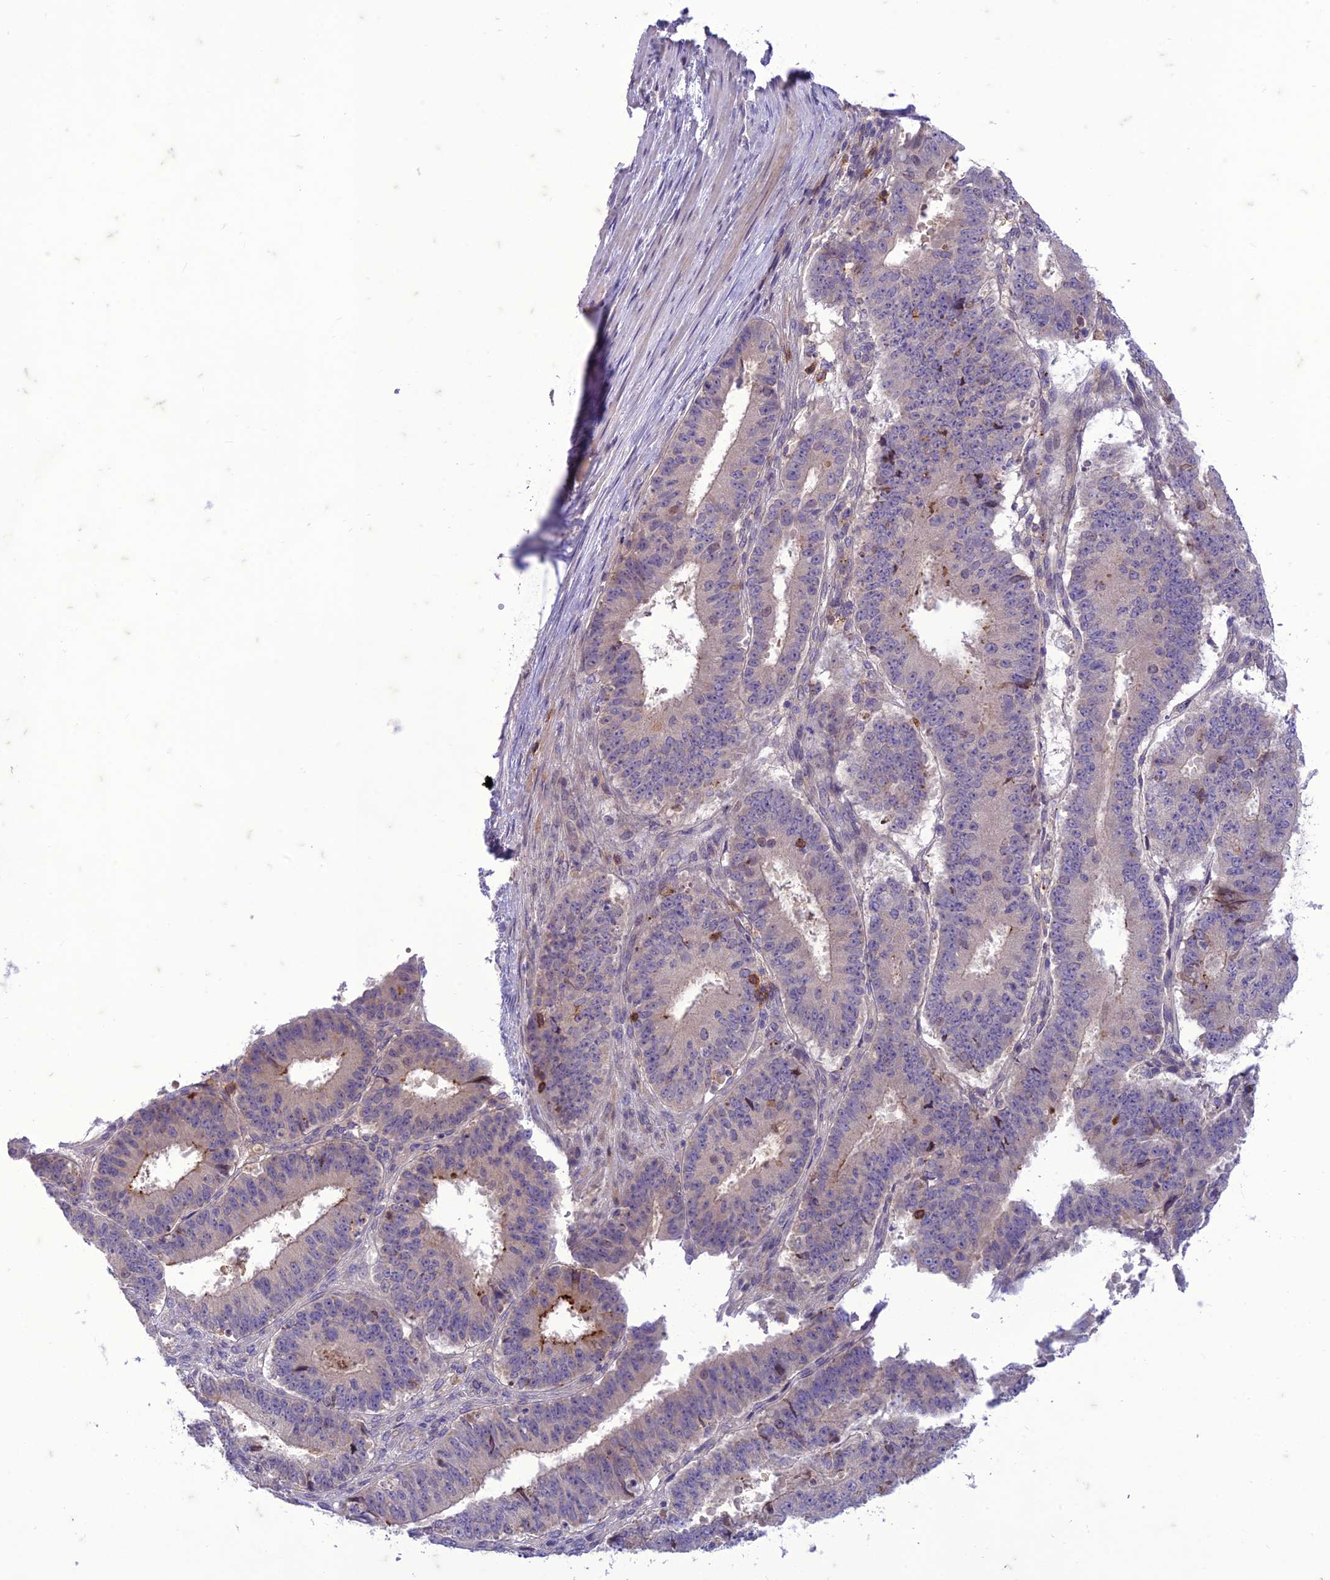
{"staining": {"intensity": "negative", "quantity": "none", "location": "none"}, "tissue": "ovarian cancer", "cell_type": "Tumor cells", "image_type": "cancer", "snomed": [{"axis": "morphology", "description": "Carcinoma, endometroid"}, {"axis": "topography", "description": "Appendix"}, {"axis": "topography", "description": "Ovary"}], "caption": "IHC of ovarian endometroid carcinoma demonstrates no staining in tumor cells.", "gene": "ITGAE", "patient": {"sex": "female", "age": 42}}